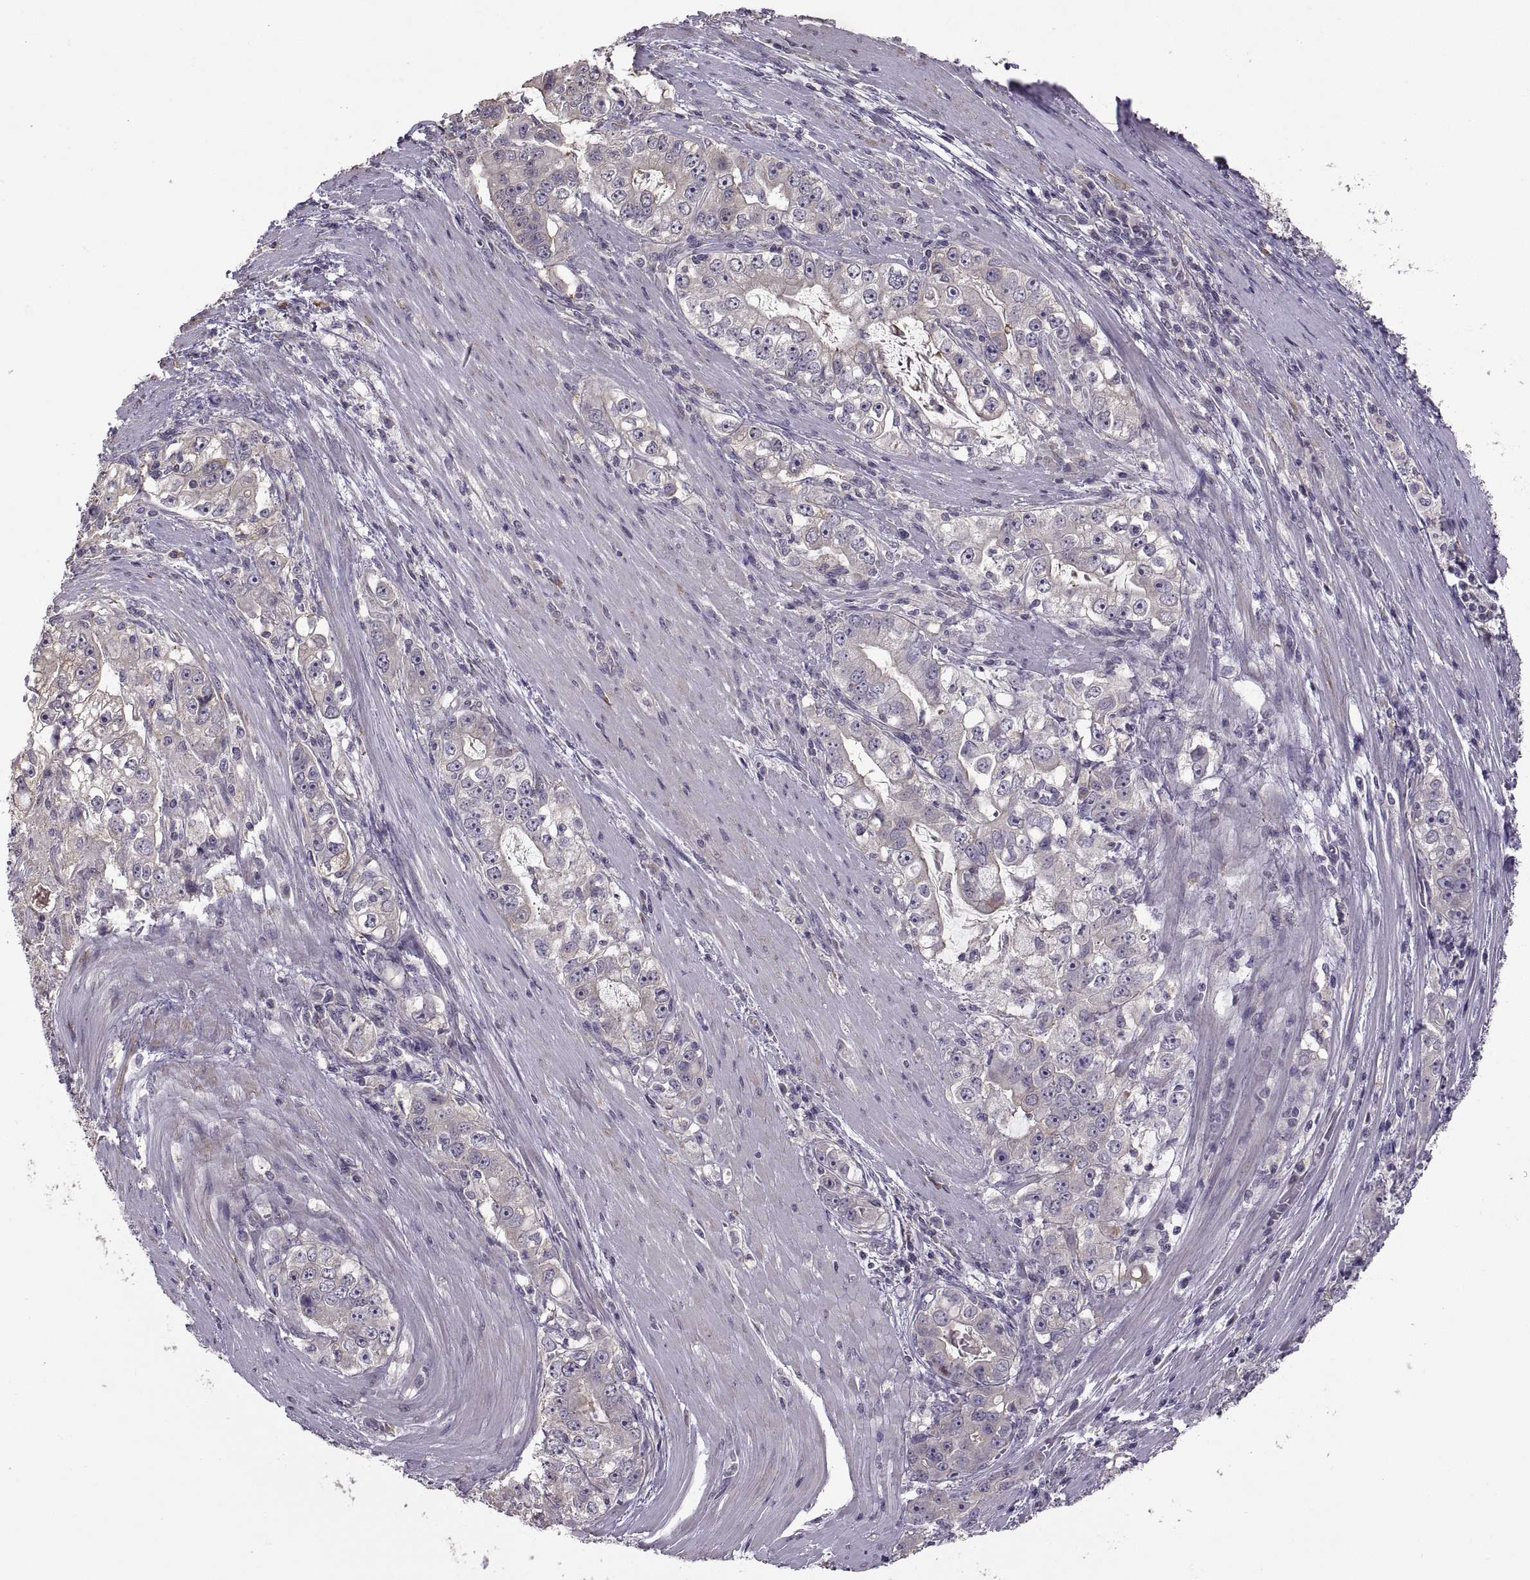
{"staining": {"intensity": "negative", "quantity": "none", "location": "none"}, "tissue": "stomach cancer", "cell_type": "Tumor cells", "image_type": "cancer", "snomed": [{"axis": "morphology", "description": "Adenocarcinoma, NOS"}, {"axis": "topography", "description": "Stomach, lower"}], "caption": "DAB (3,3'-diaminobenzidine) immunohistochemical staining of human stomach cancer (adenocarcinoma) exhibits no significant expression in tumor cells.", "gene": "NMNAT2", "patient": {"sex": "female", "age": 72}}